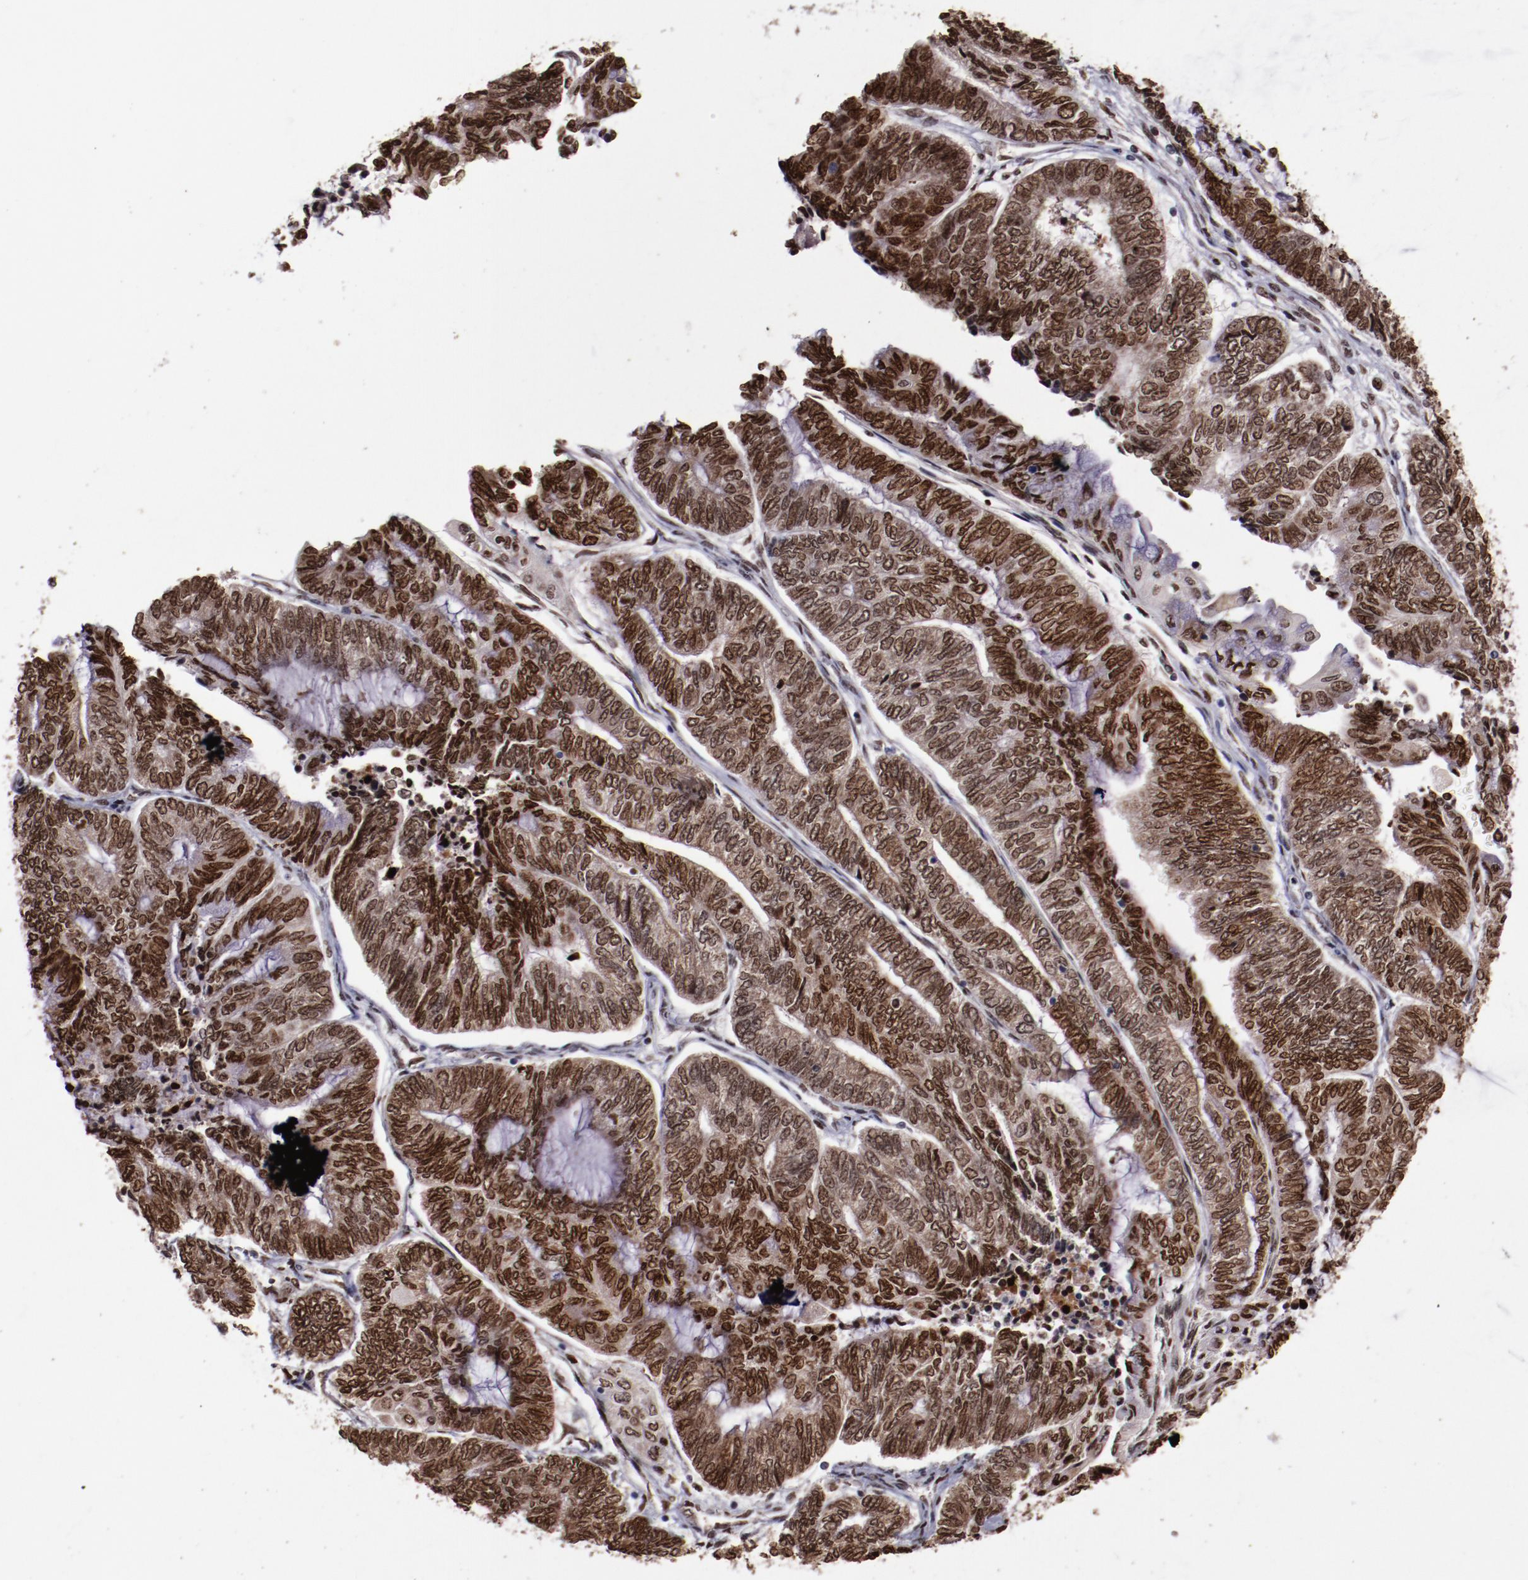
{"staining": {"intensity": "strong", "quantity": ">75%", "location": "cytoplasmic/membranous,nuclear"}, "tissue": "endometrial cancer", "cell_type": "Tumor cells", "image_type": "cancer", "snomed": [{"axis": "morphology", "description": "Adenocarcinoma, NOS"}, {"axis": "topography", "description": "Uterus"}, {"axis": "topography", "description": "Endometrium"}], "caption": "This is an image of immunohistochemistry (IHC) staining of endometrial cancer, which shows strong expression in the cytoplasmic/membranous and nuclear of tumor cells.", "gene": "APEX1", "patient": {"sex": "female", "age": 70}}